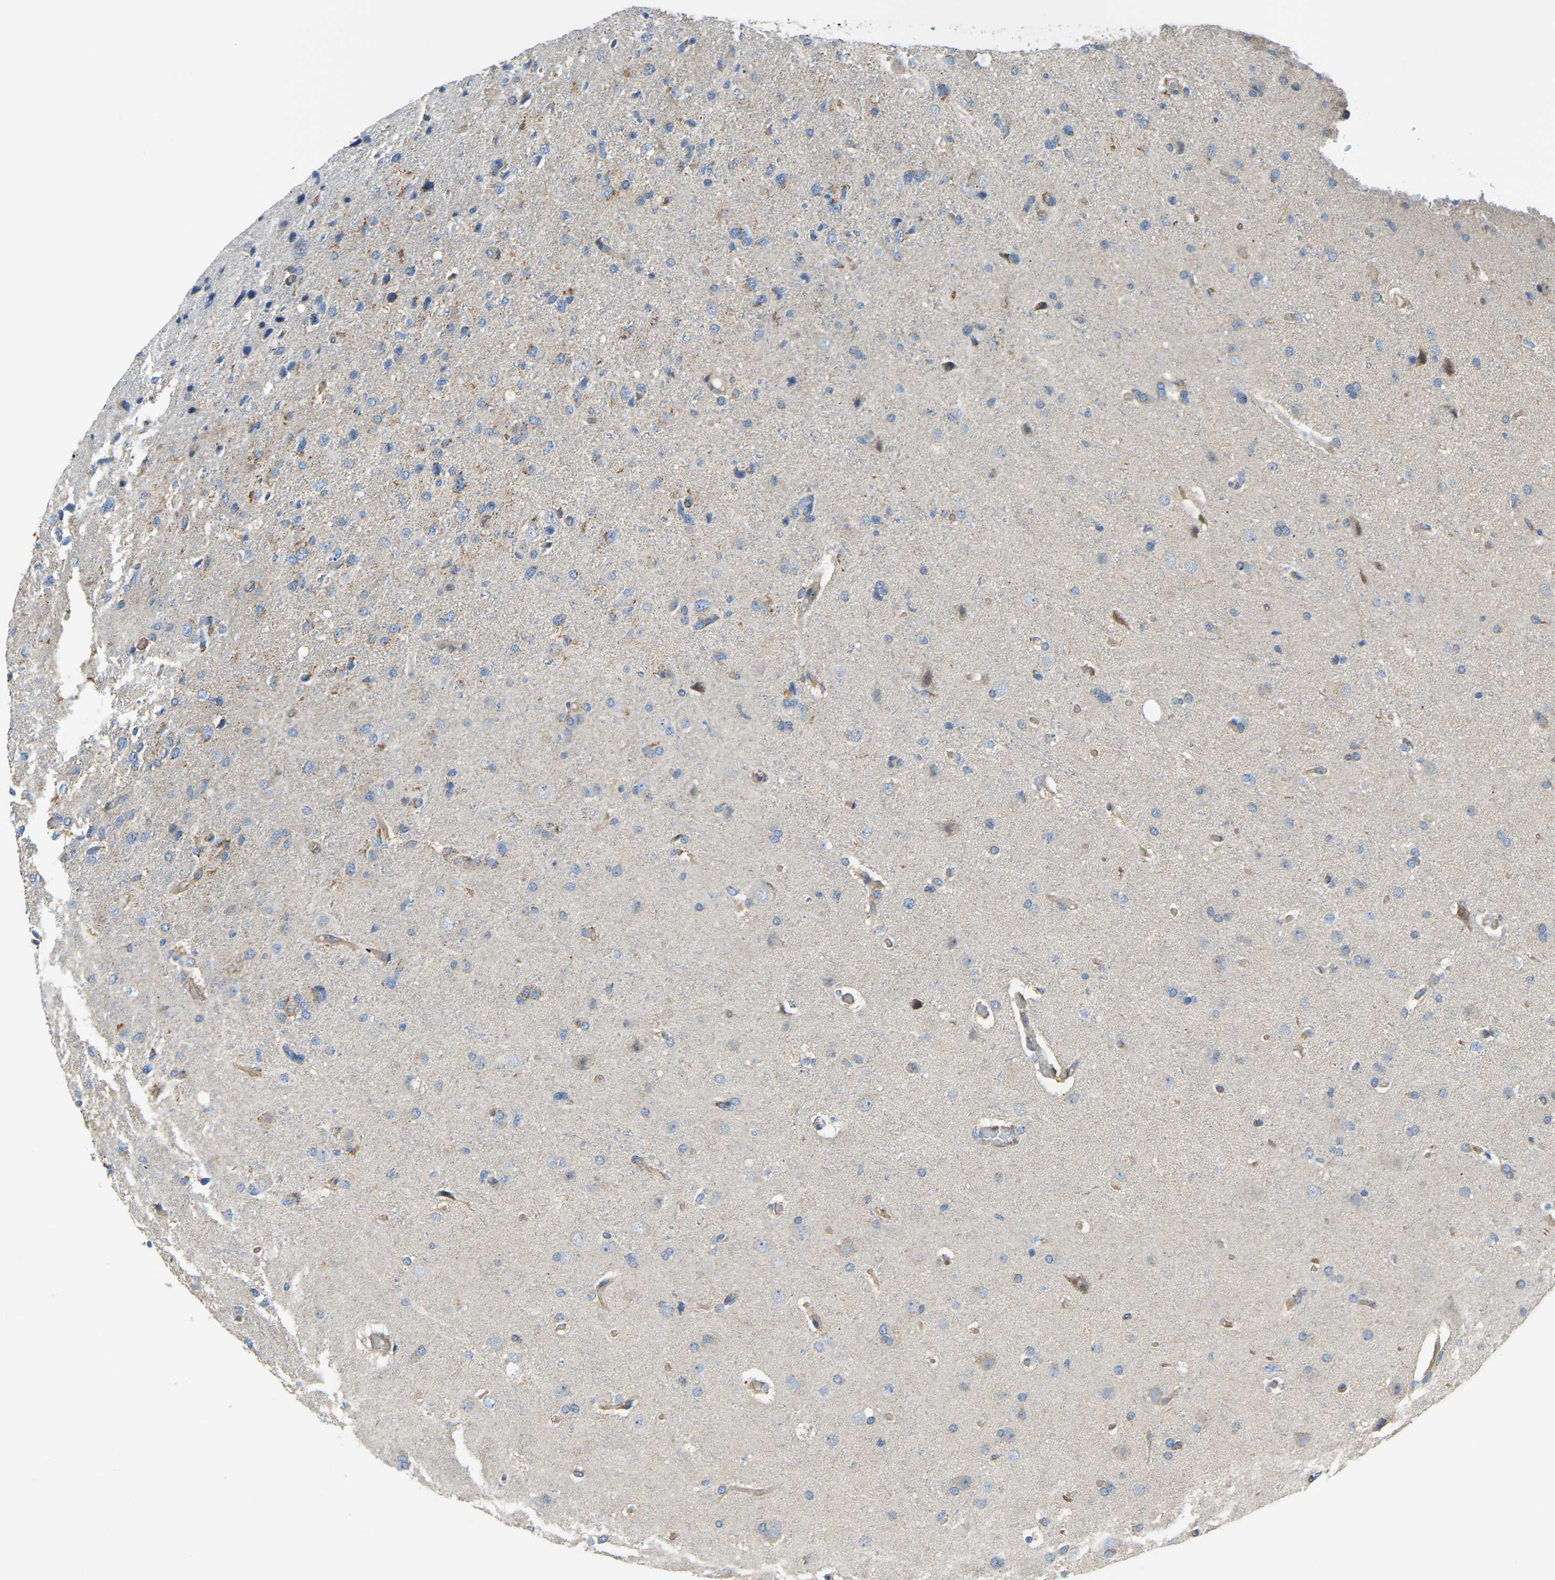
{"staining": {"intensity": "moderate", "quantity": "<25%", "location": "cytoplasmic/membranous"}, "tissue": "glioma", "cell_type": "Tumor cells", "image_type": "cancer", "snomed": [{"axis": "morphology", "description": "Glioma, malignant, High grade"}, {"axis": "topography", "description": "Brain"}], "caption": "Malignant glioma (high-grade) stained with DAB IHC exhibits low levels of moderate cytoplasmic/membranous positivity in approximately <25% of tumor cells.", "gene": "AHNAK", "patient": {"sex": "female", "age": 58}}